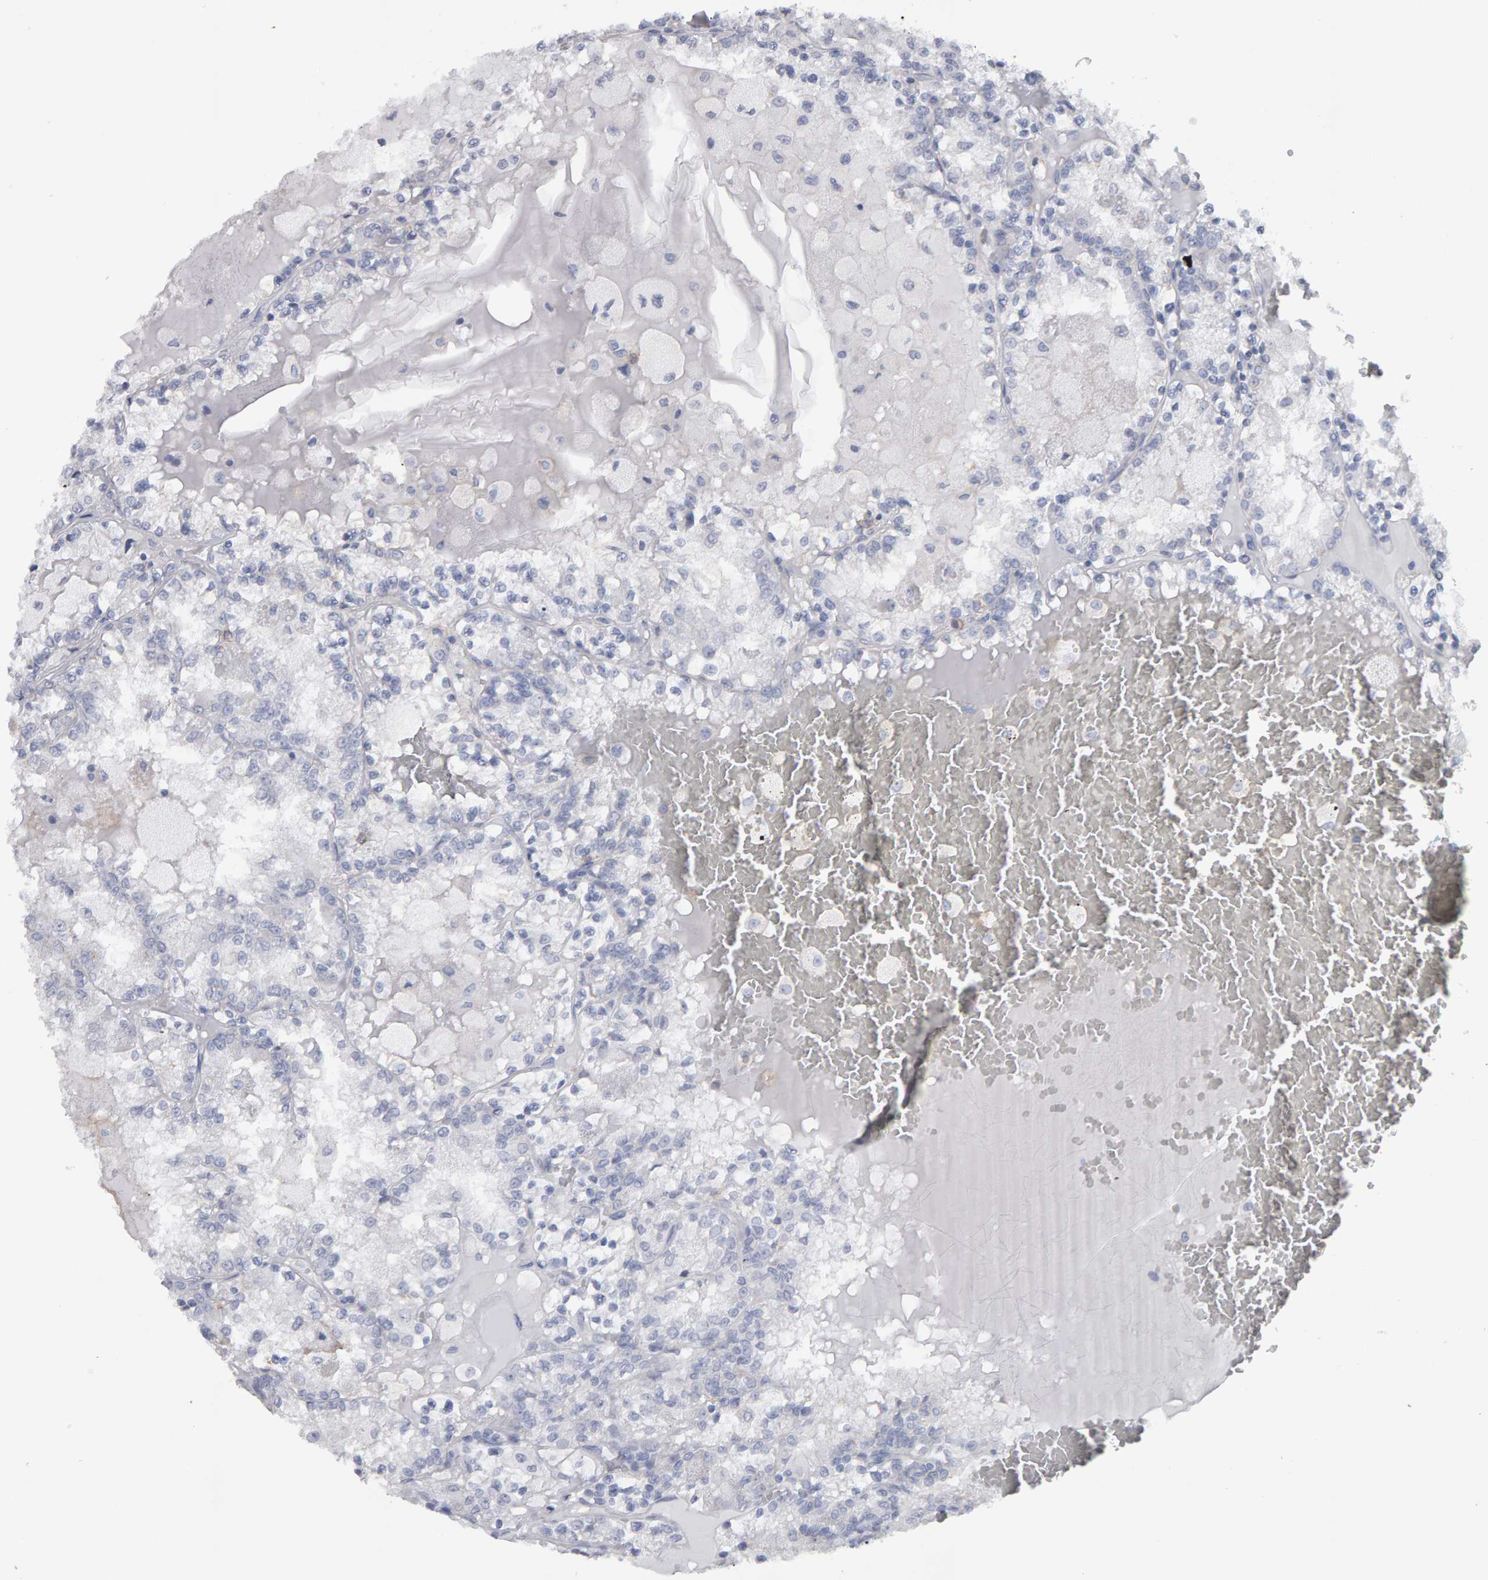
{"staining": {"intensity": "negative", "quantity": "none", "location": "none"}, "tissue": "renal cancer", "cell_type": "Tumor cells", "image_type": "cancer", "snomed": [{"axis": "morphology", "description": "Adenocarcinoma, NOS"}, {"axis": "topography", "description": "Kidney"}], "caption": "High magnification brightfield microscopy of renal cancer (adenocarcinoma) stained with DAB (3,3'-diaminobenzidine) (brown) and counterstained with hematoxylin (blue): tumor cells show no significant staining.", "gene": "CD38", "patient": {"sex": "female", "age": 56}}